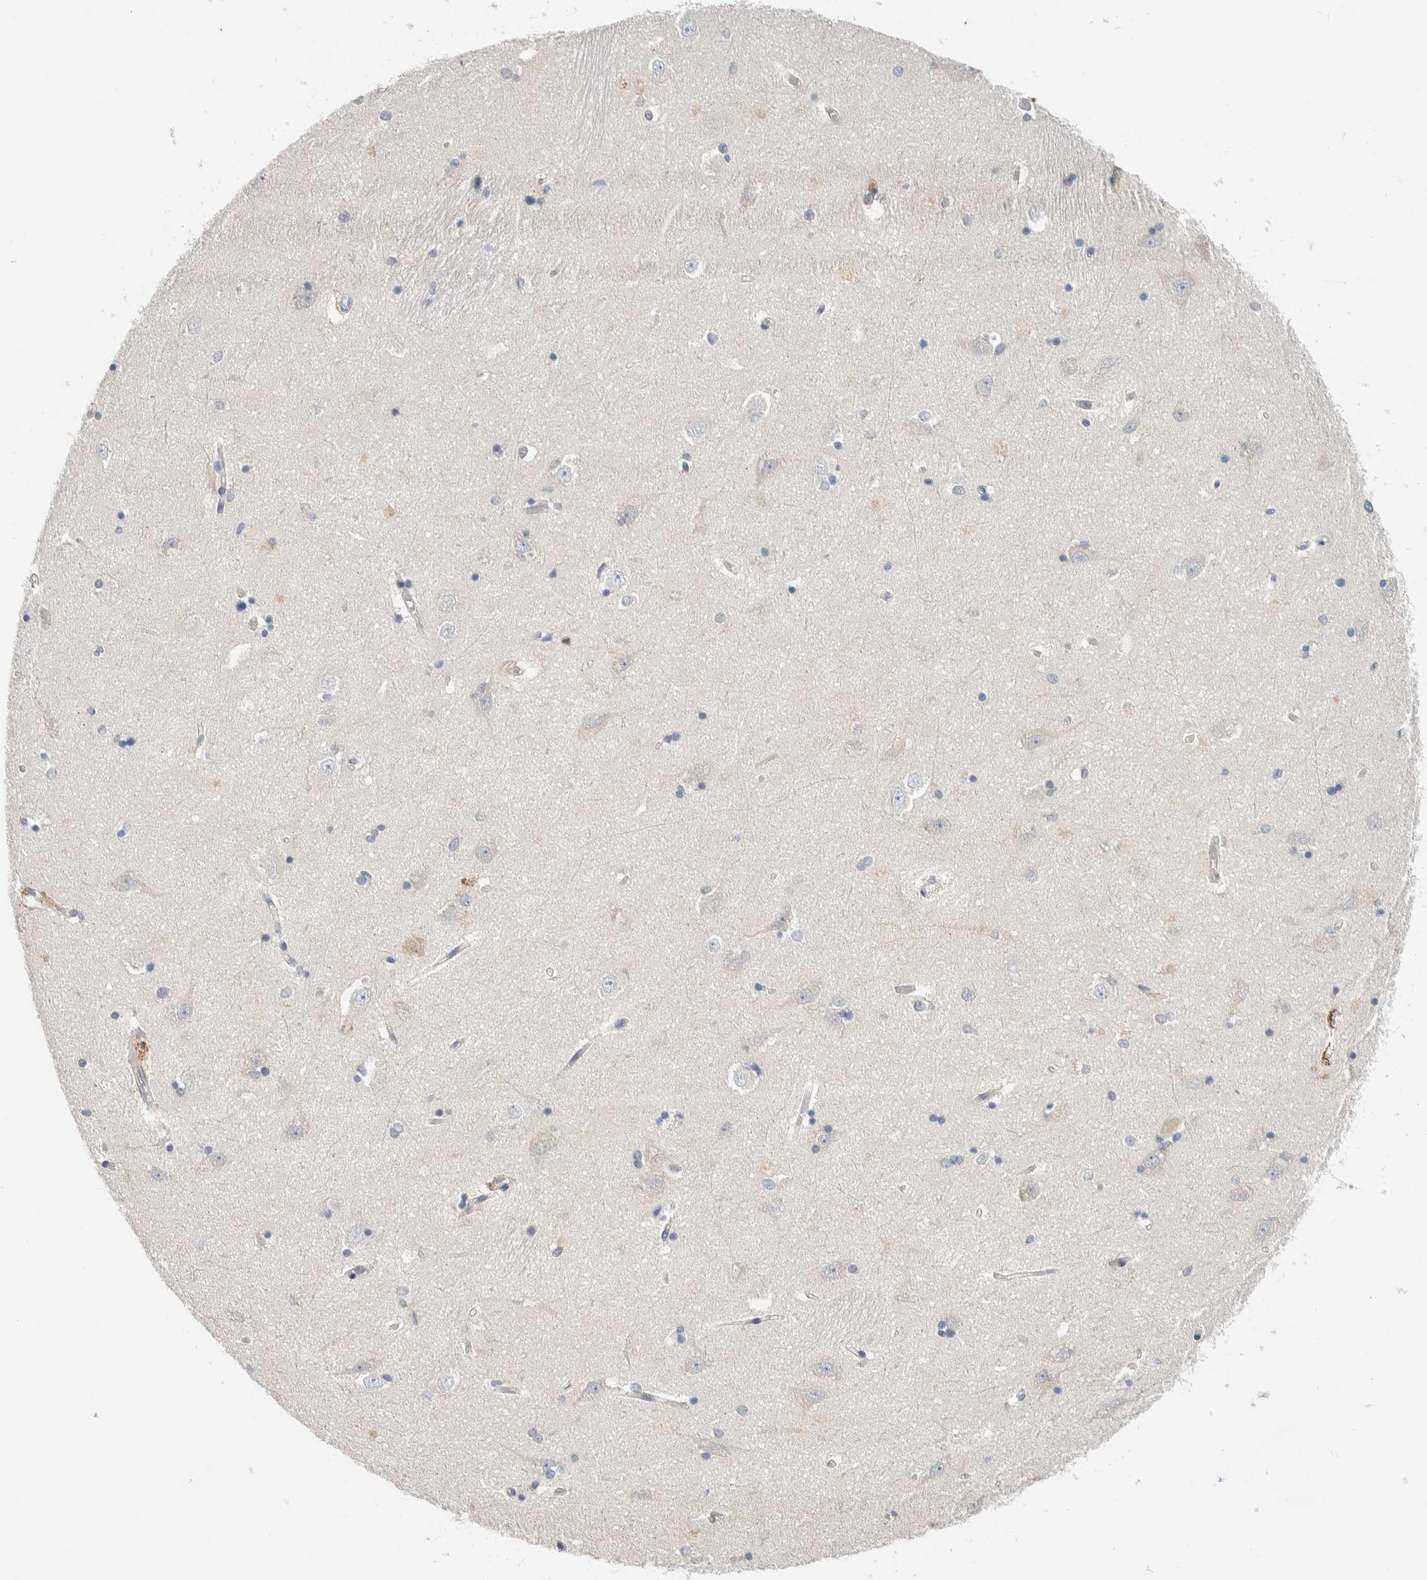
{"staining": {"intensity": "negative", "quantity": "none", "location": "none"}, "tissue": "hippocampus", "cell_type": "Glial cells", "image_type": "normal", "snomed": [{"axis": "morphology", "description": "Normal tissue, NOS"}, {"axis": "topography", "description": "Hippocampus"}], "caption": "The micrograph displays no significant staining in glial cells of hippocampus. (DAB immunohistochemistry visualized using brightfield microscopy, high magnification).", "gene": "CDR2", "patient": {"sex": "male", "age": 45}}